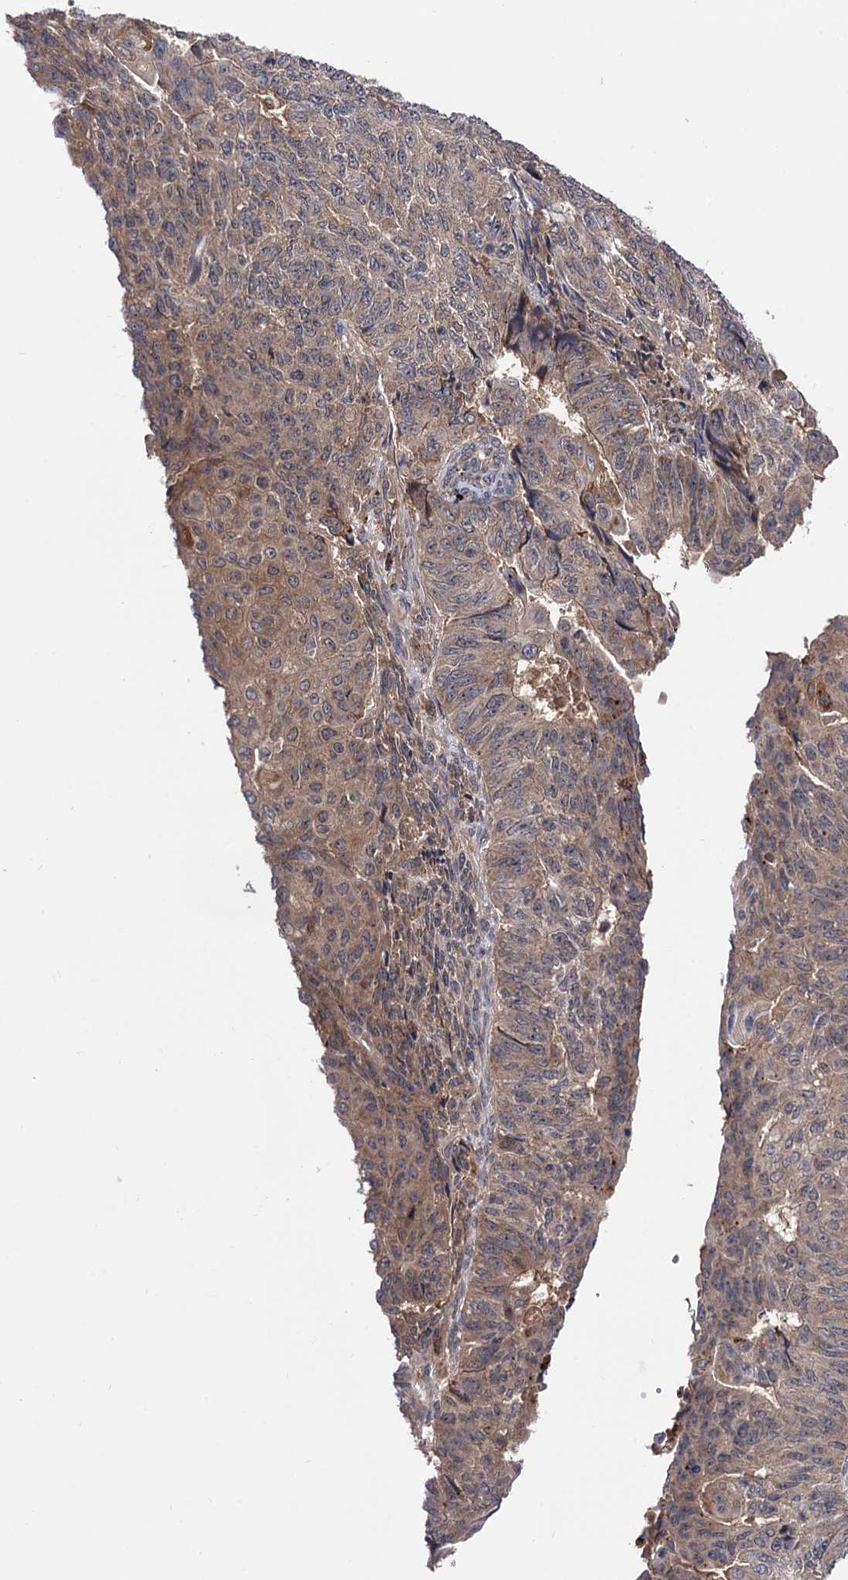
{"staining": {"intensity": "weak", "quantity": ">75%", "location": "cytoplasmic/membranous"}, "tissue": "endometrial cancer", "cell_type": "Tumor cells", "image_type": "cancer", "snomed": [{"axis": "morphology", "description": "Adenocarcinoma, NOS"}, {"axis": "topography", "description": "Endometrium"}], "caption": "Immunohistochemical staining of human adenocarcinoma (endometrial) shows weak cytoplasmic/membranous protein expression in approximately >75% of tumor cells.", "gene": "MICAL2", "patient": {"sex": "female", "age": 32}}